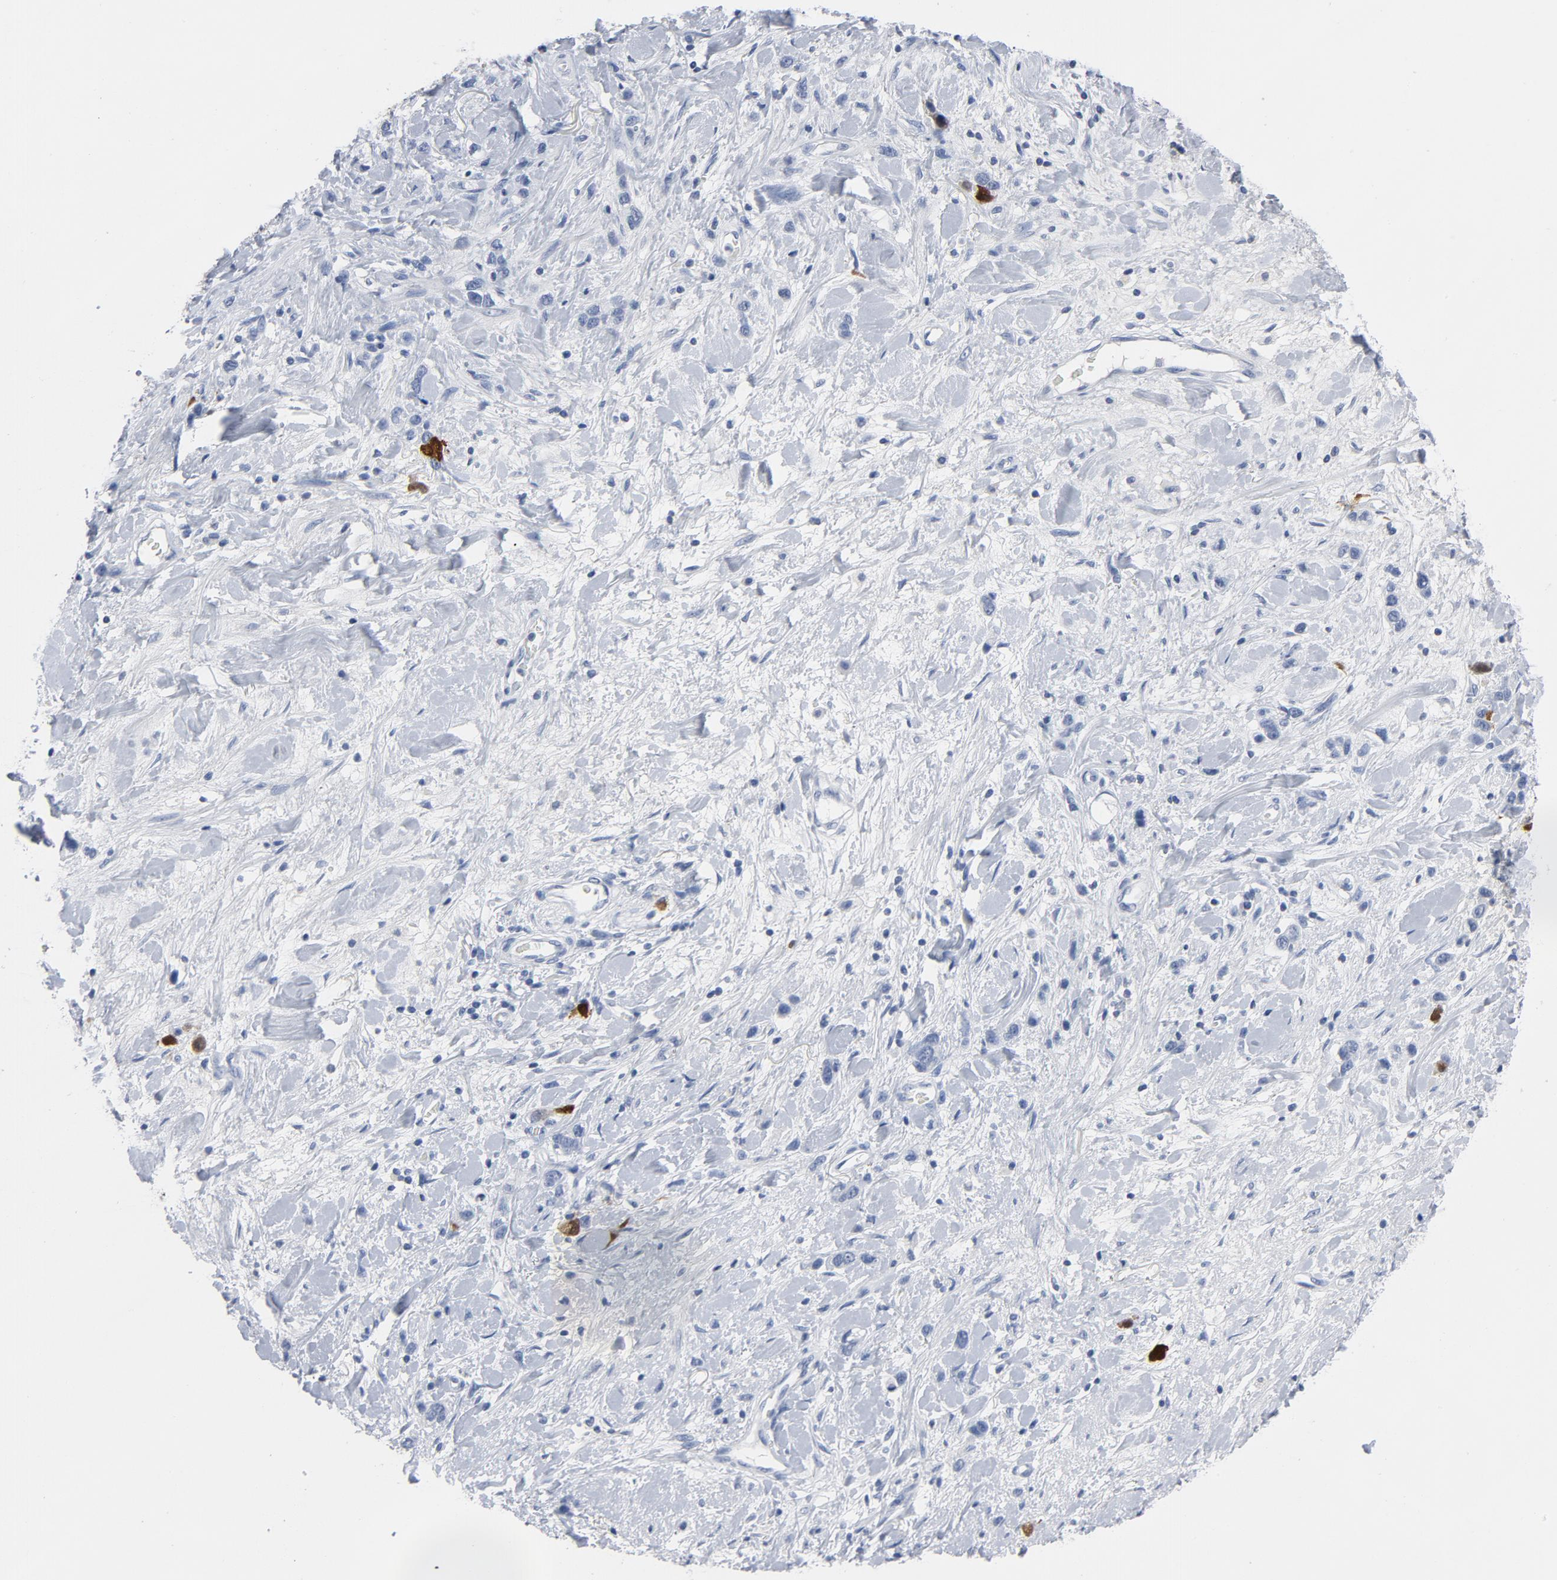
{"staining": {"intensity": "strong", "quantity": "<25%", "location": "nuclear"}, "tissue": "stomach cancer", "cell_type": "Tumor cells", "image_type": "cancer", "snomed": [{"axis": "morphology", "description": "Normal tissue, NOS"}, {"axis": "morphology", "description": "Adenocarcinoma, NOS"}, {"axis": "morphology", "description": "Adenocarcinoma, High grade"}, {"axis": "topography", "description": "Stomach, upper"}, {"axis": "topography", "description": "Stomach"}], "caption": "Strong nuclear protein staining is identified in about <25% of tumor cells in adenocarcinoma (stomach). (Brightfield microscopy of DAB IHC at high magnification).", "gene": "CDC20", "patient": {"sex": "female", "age": 65}}